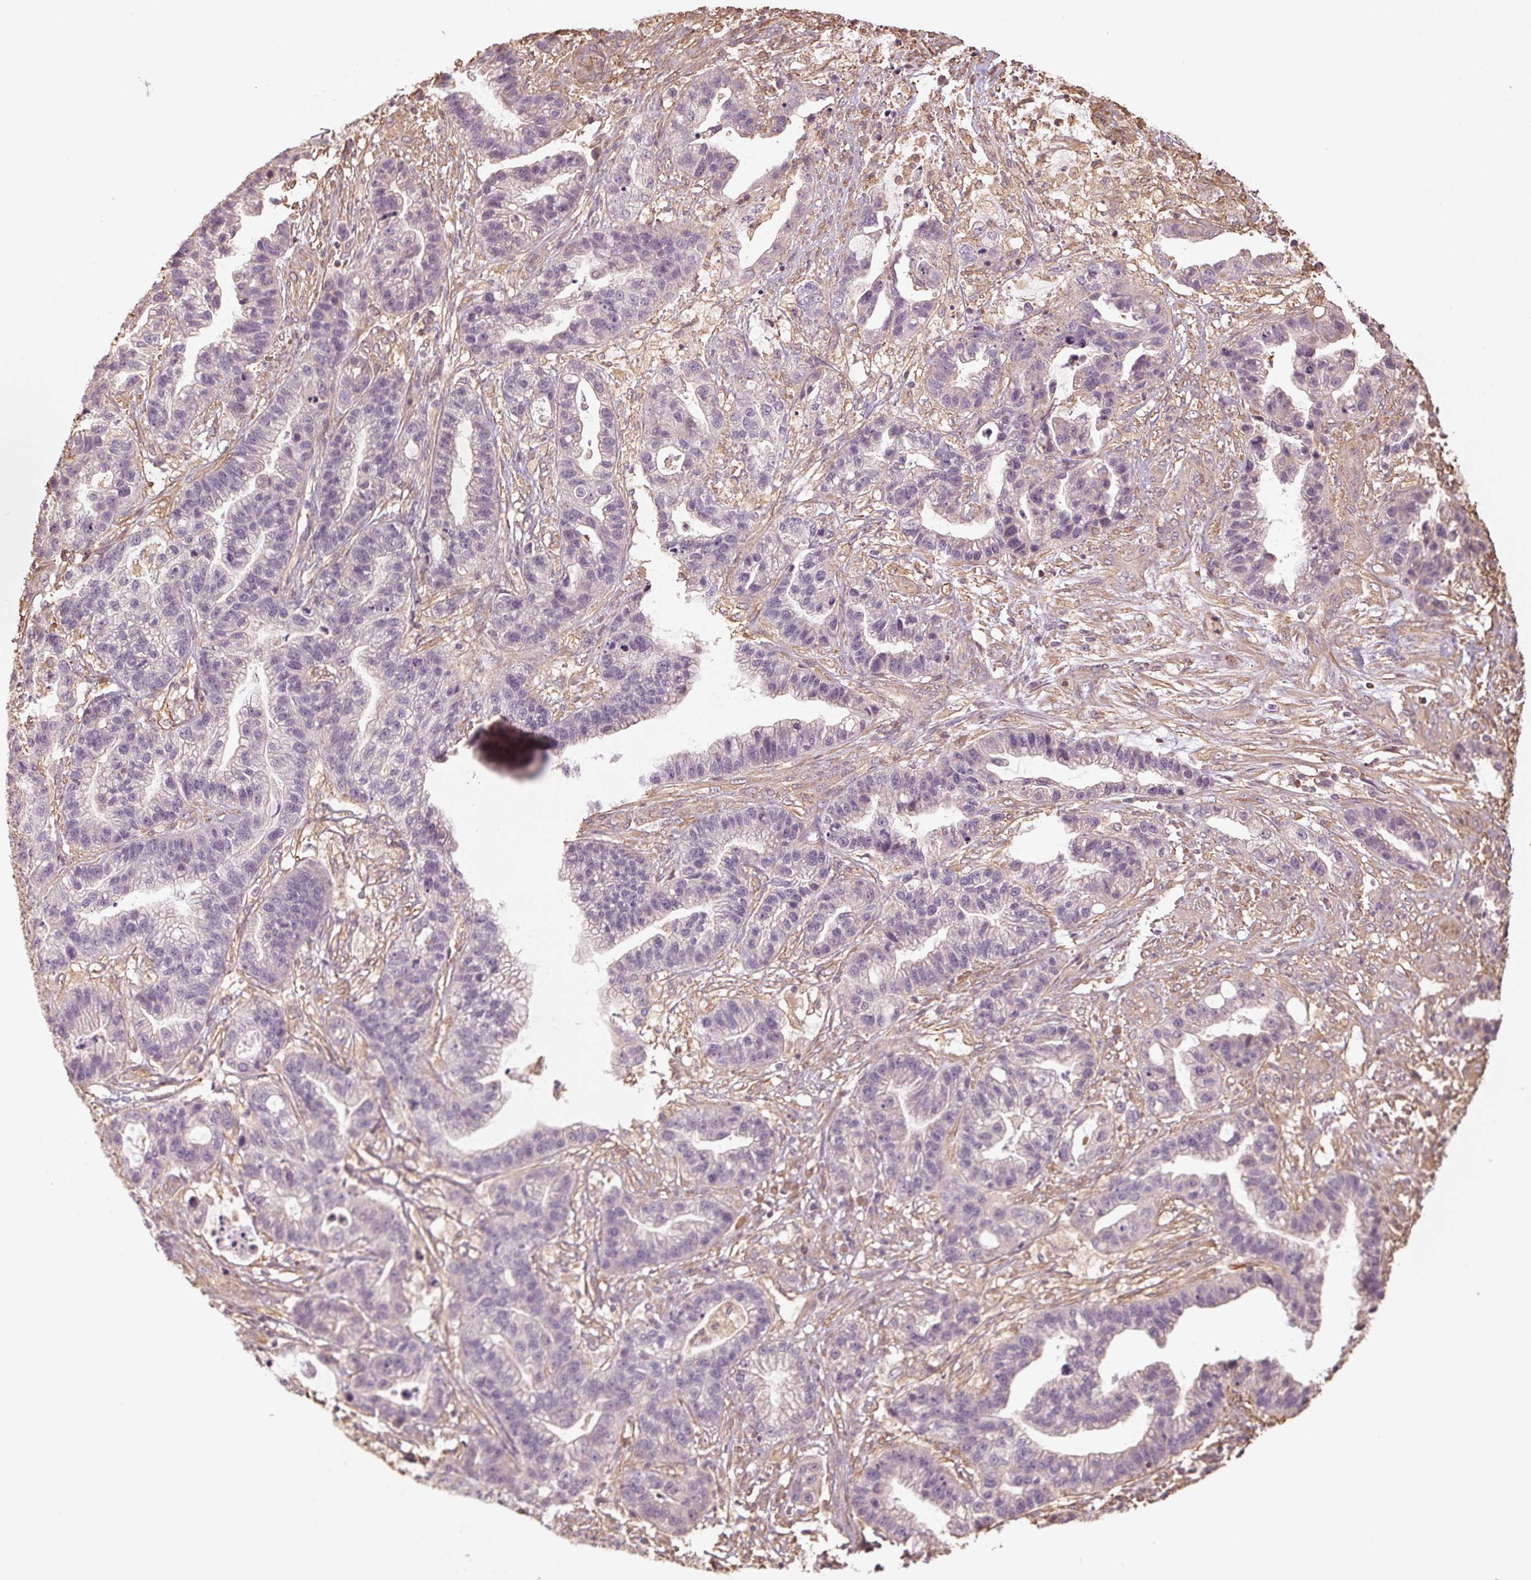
{"staining": {"intensity": "negative", "quantity": "none", "location": "none"}, "tissue": "stomach cancer", "cell_type": "Tumor cells", "image_type": "cancer", "snomed": [{"axis": "morphology", "description": "Adenocarcinoma, NOS"}, {"axis": "topography", "description": "Stomach"}], "caption": "Micrograph shows no protein expression in tumor cells of stomach cancer (adenocarcinoma) tissue.", "gene": "QDPR", "patient": {"sex": "male", "age": 83}}